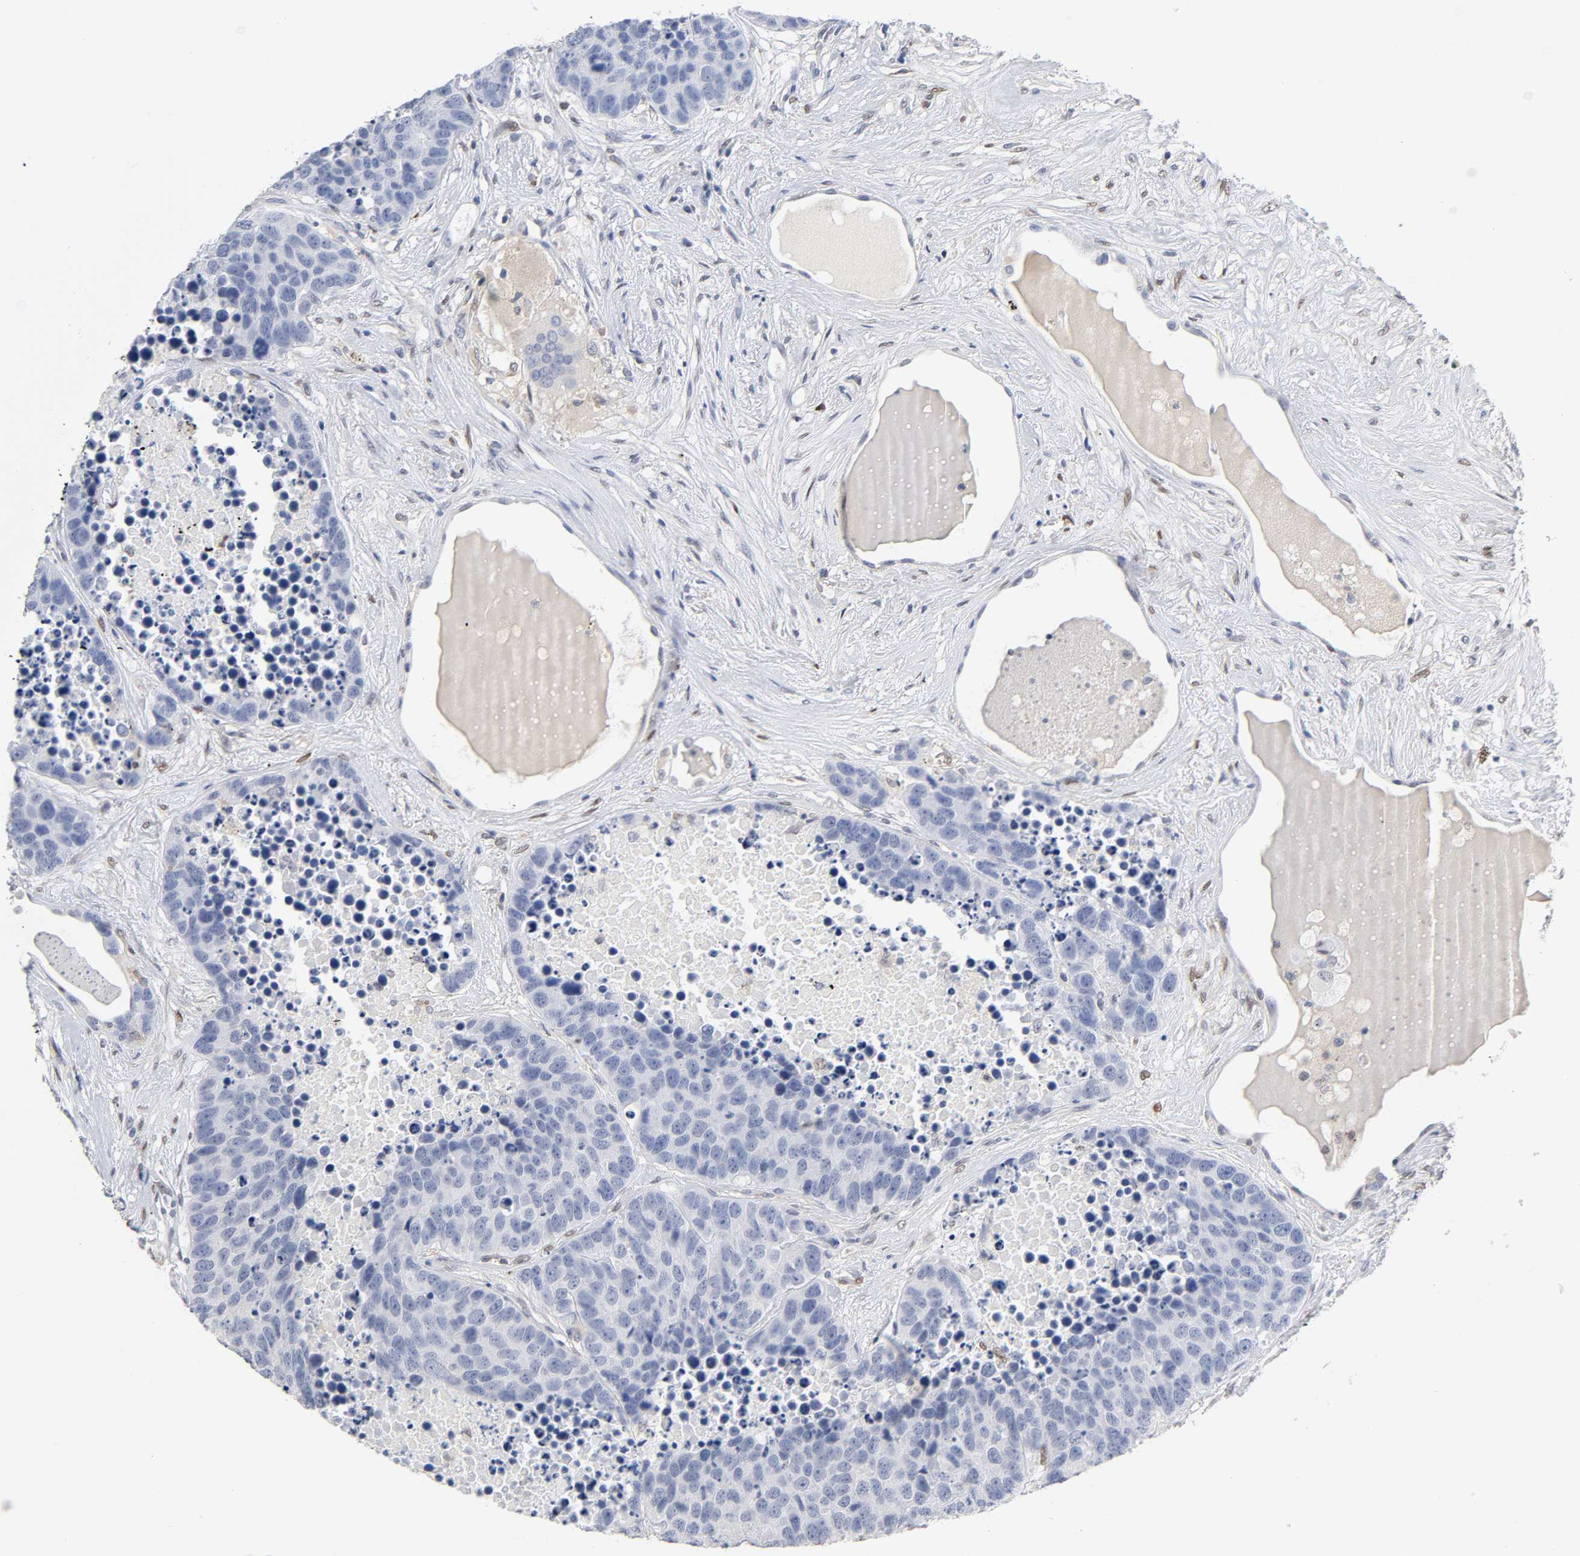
{"staining": {"intensity": "negative", "quantity": "none", "location": "none"}, "tissue": "carcinoid", "cell_type": "Tumor cells", "image_type": "cancer", "snomed": [{"axis": "morphology", "description": "Carcinoid, malignant, NOS"}, {"axis": "topography", "description": "Lung"}], "caption": "Carcinoid was stained to show a protein in brown. There is no significant staining in tumor cells.", "gene": "NFATC1", "patient": {"sex": "male", "age": 60}}